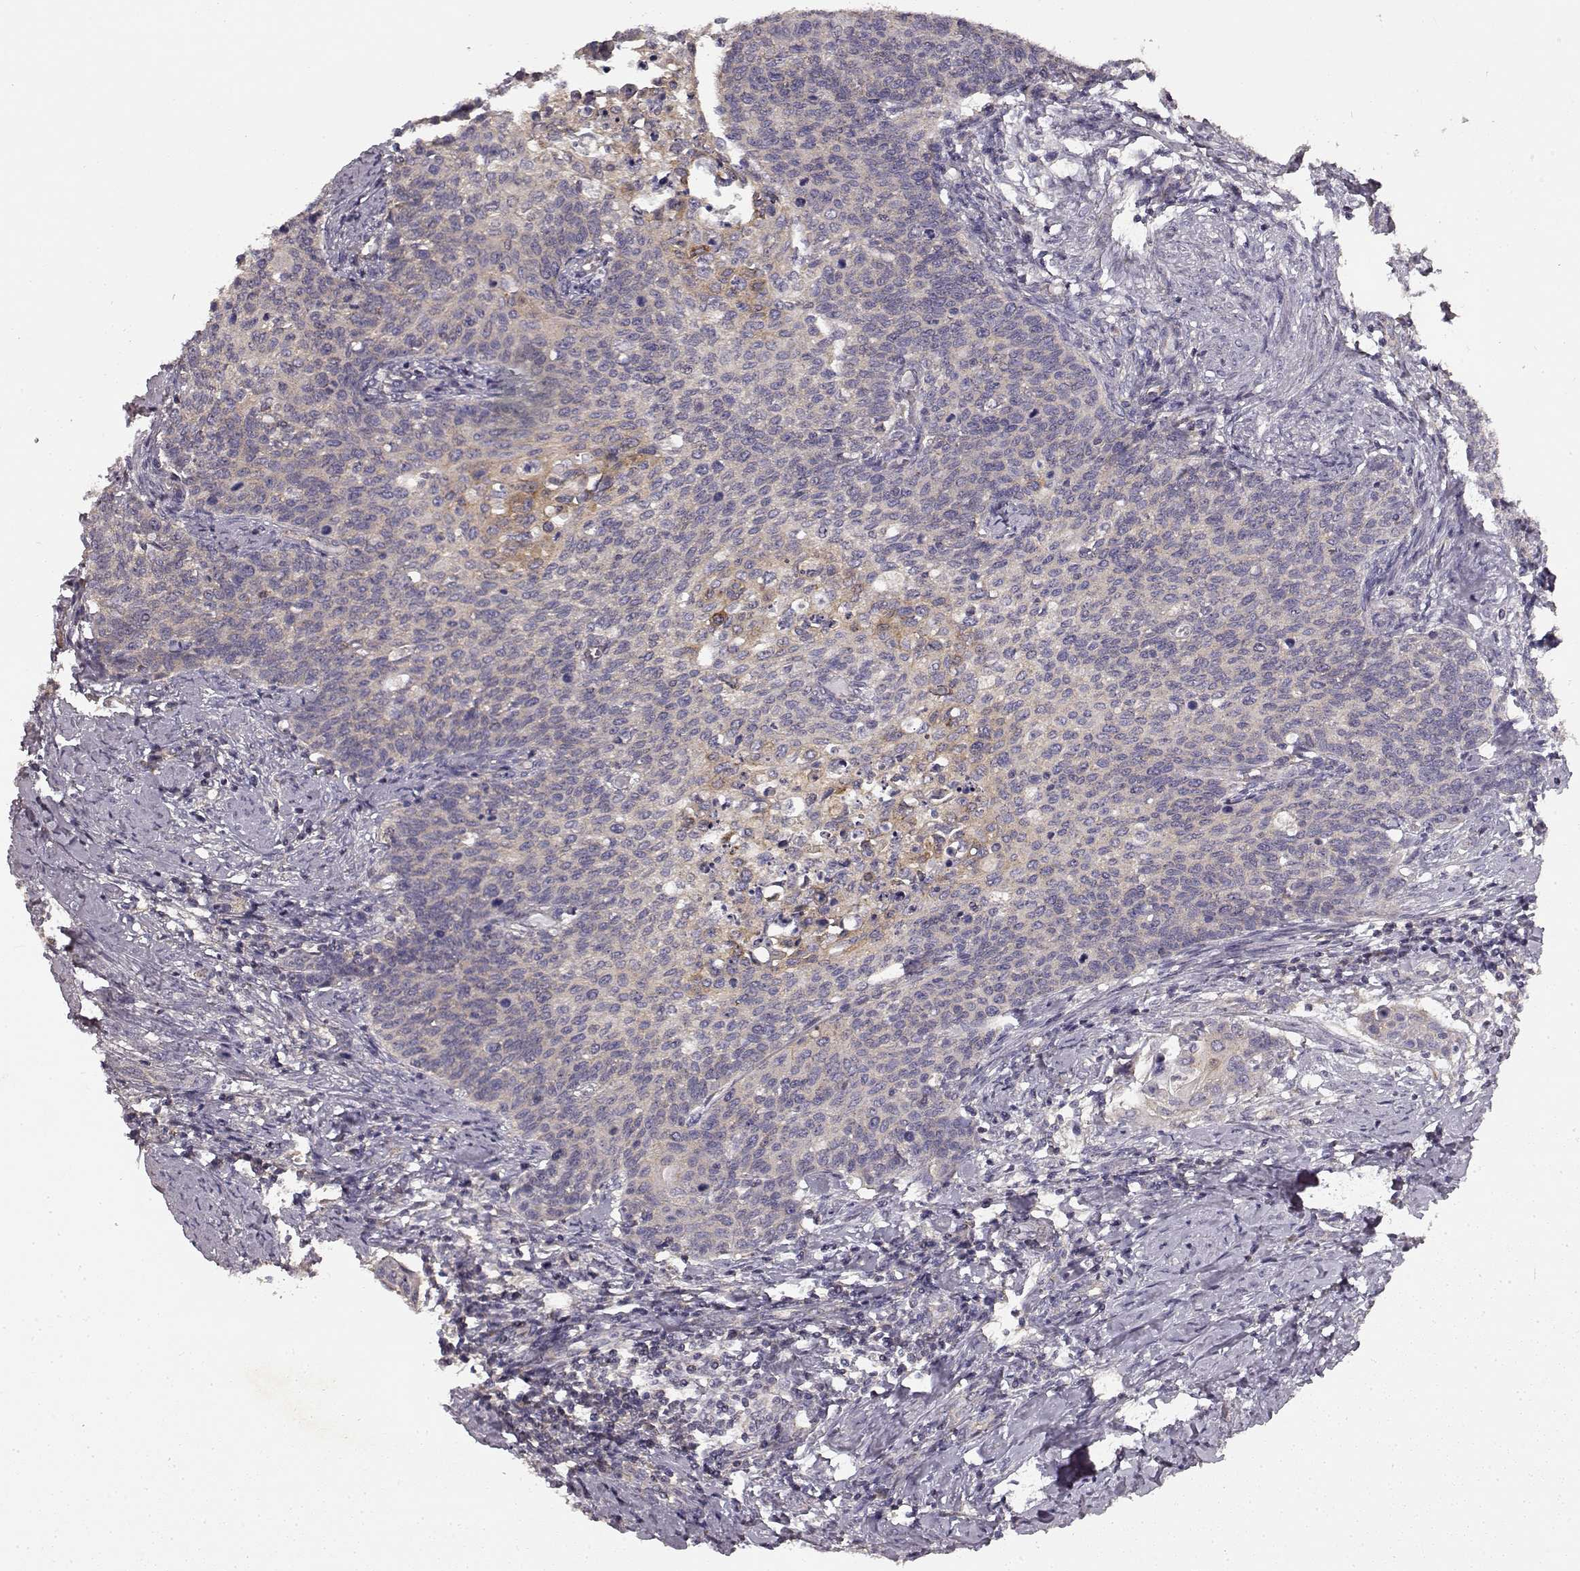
{"staining": {"intensity": "weak", "quantity": "25%-75%", "location": "cytoplasmic/membranous"}, "tissue": "cervical cancer", "cell_type": "Tumor cells", "image_type": "cancer", "snomed": [{"axis": "morphology", "description": "Normal tissue, NOS"}, {"axis": "morphology", "description": "Squamous cell carcinoma, NOS"}, {"axis": "topography", "description": "Cervix"}], "caption": "Human cervical cancer (squamous cell carcinoma) stained with a brown dye exhibits weak cytoplasmic/membranous positive positivity in about 25%-75% of tumor cells.", "gene": "ERBB3", "patient": {"sex": "female", "age": 39}}